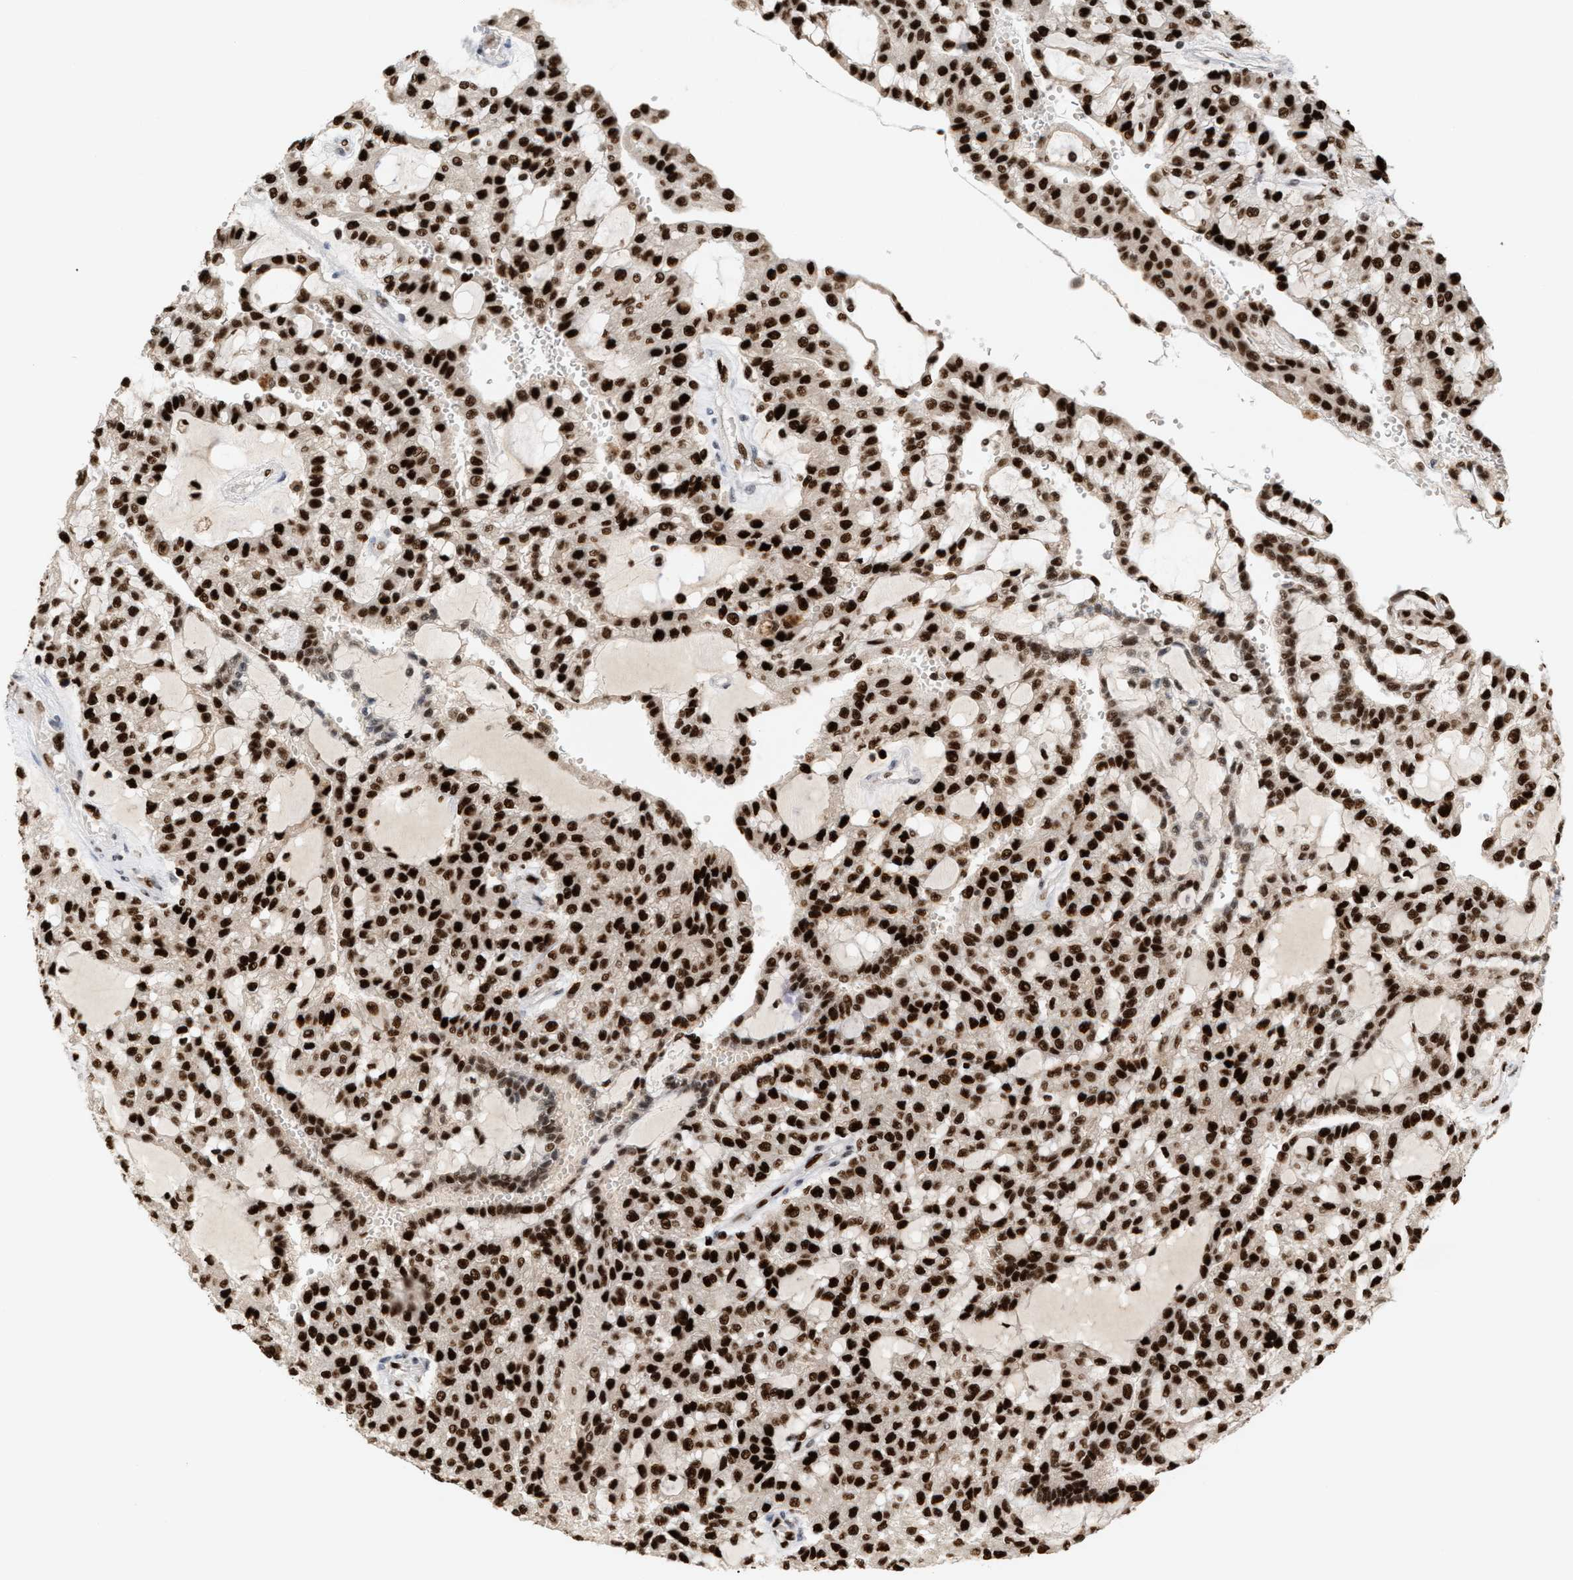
{"staining": {"intensity": "strong", "quantity": ">75%", "location": "nuclear"}, "tissue": "renal cancer", "cell_type": "Tumor cells", "image_type": "cancer", "snomed": [{"axis": "morphology", "description": "Adenocarcinoma, NOS"}, {"axis": "topography", "description": "Kidney"}], "caption": "Immunohistochemistry histopathology image of human adenocarcinoma (renal) stained for a protein (brown), which reveals high levels of strong nuclear staining in about >75% of tumor cells.", "gene": "RNASEK-C17orf49", "patient": {"sex": "male", "age": 63}}